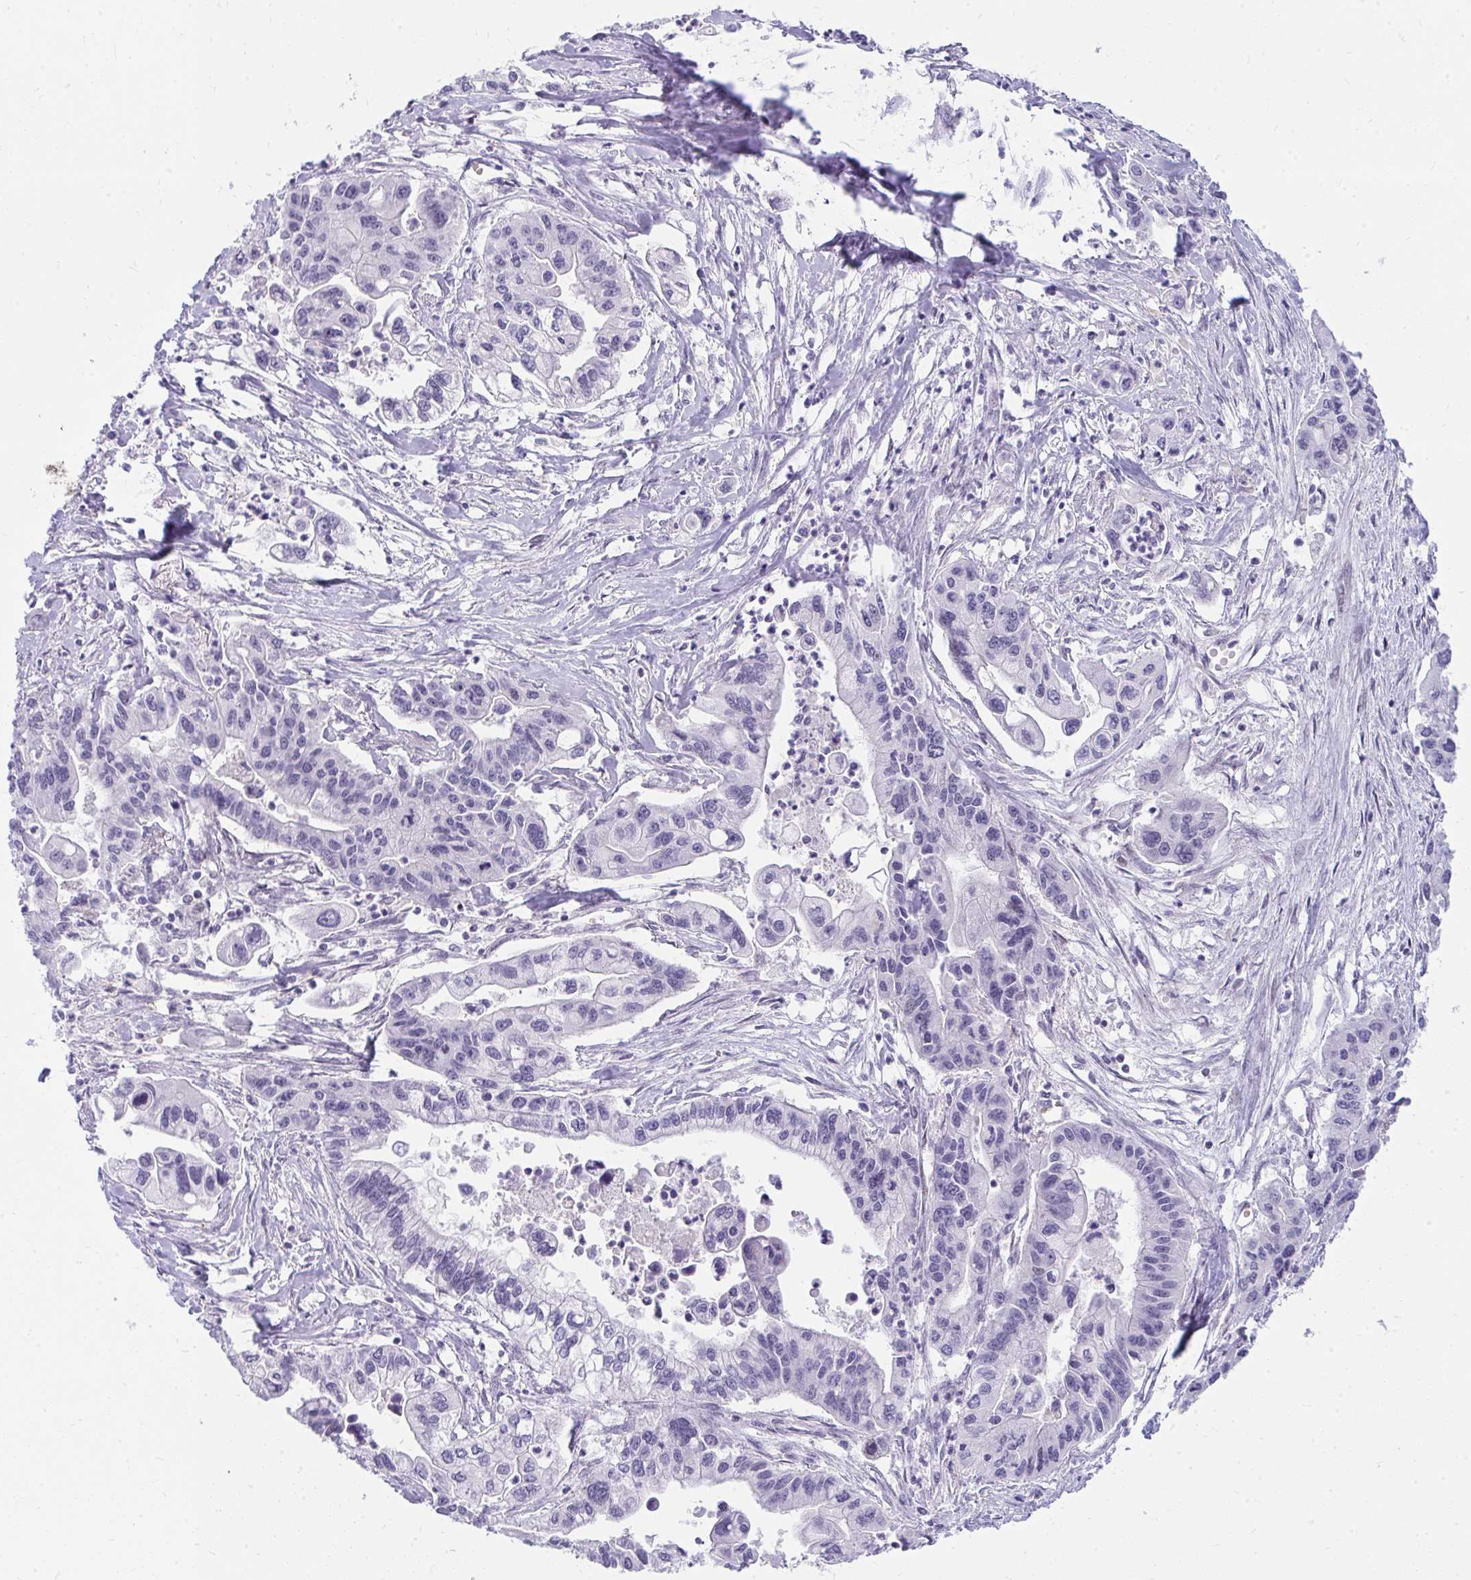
{"staining": {"intensity": "negative", "quantity": "none", "location": "none"}, "tissue": "pancreatic cancer", "cell_type": "Tumor cells", "image_type": "cancer", "snomed": [{"axis": "morphology", "description": "Adenocarcinoma, NOS"}, {"axis": "topography", "description": "Pancreas"}], "caption": "Human pancreatic adenocarcinoma stained for a protein using IHC demonstrates no staining in tumor cells.", "gene": "LRRC36", "patient": {"sex": "male", "age": 62}}